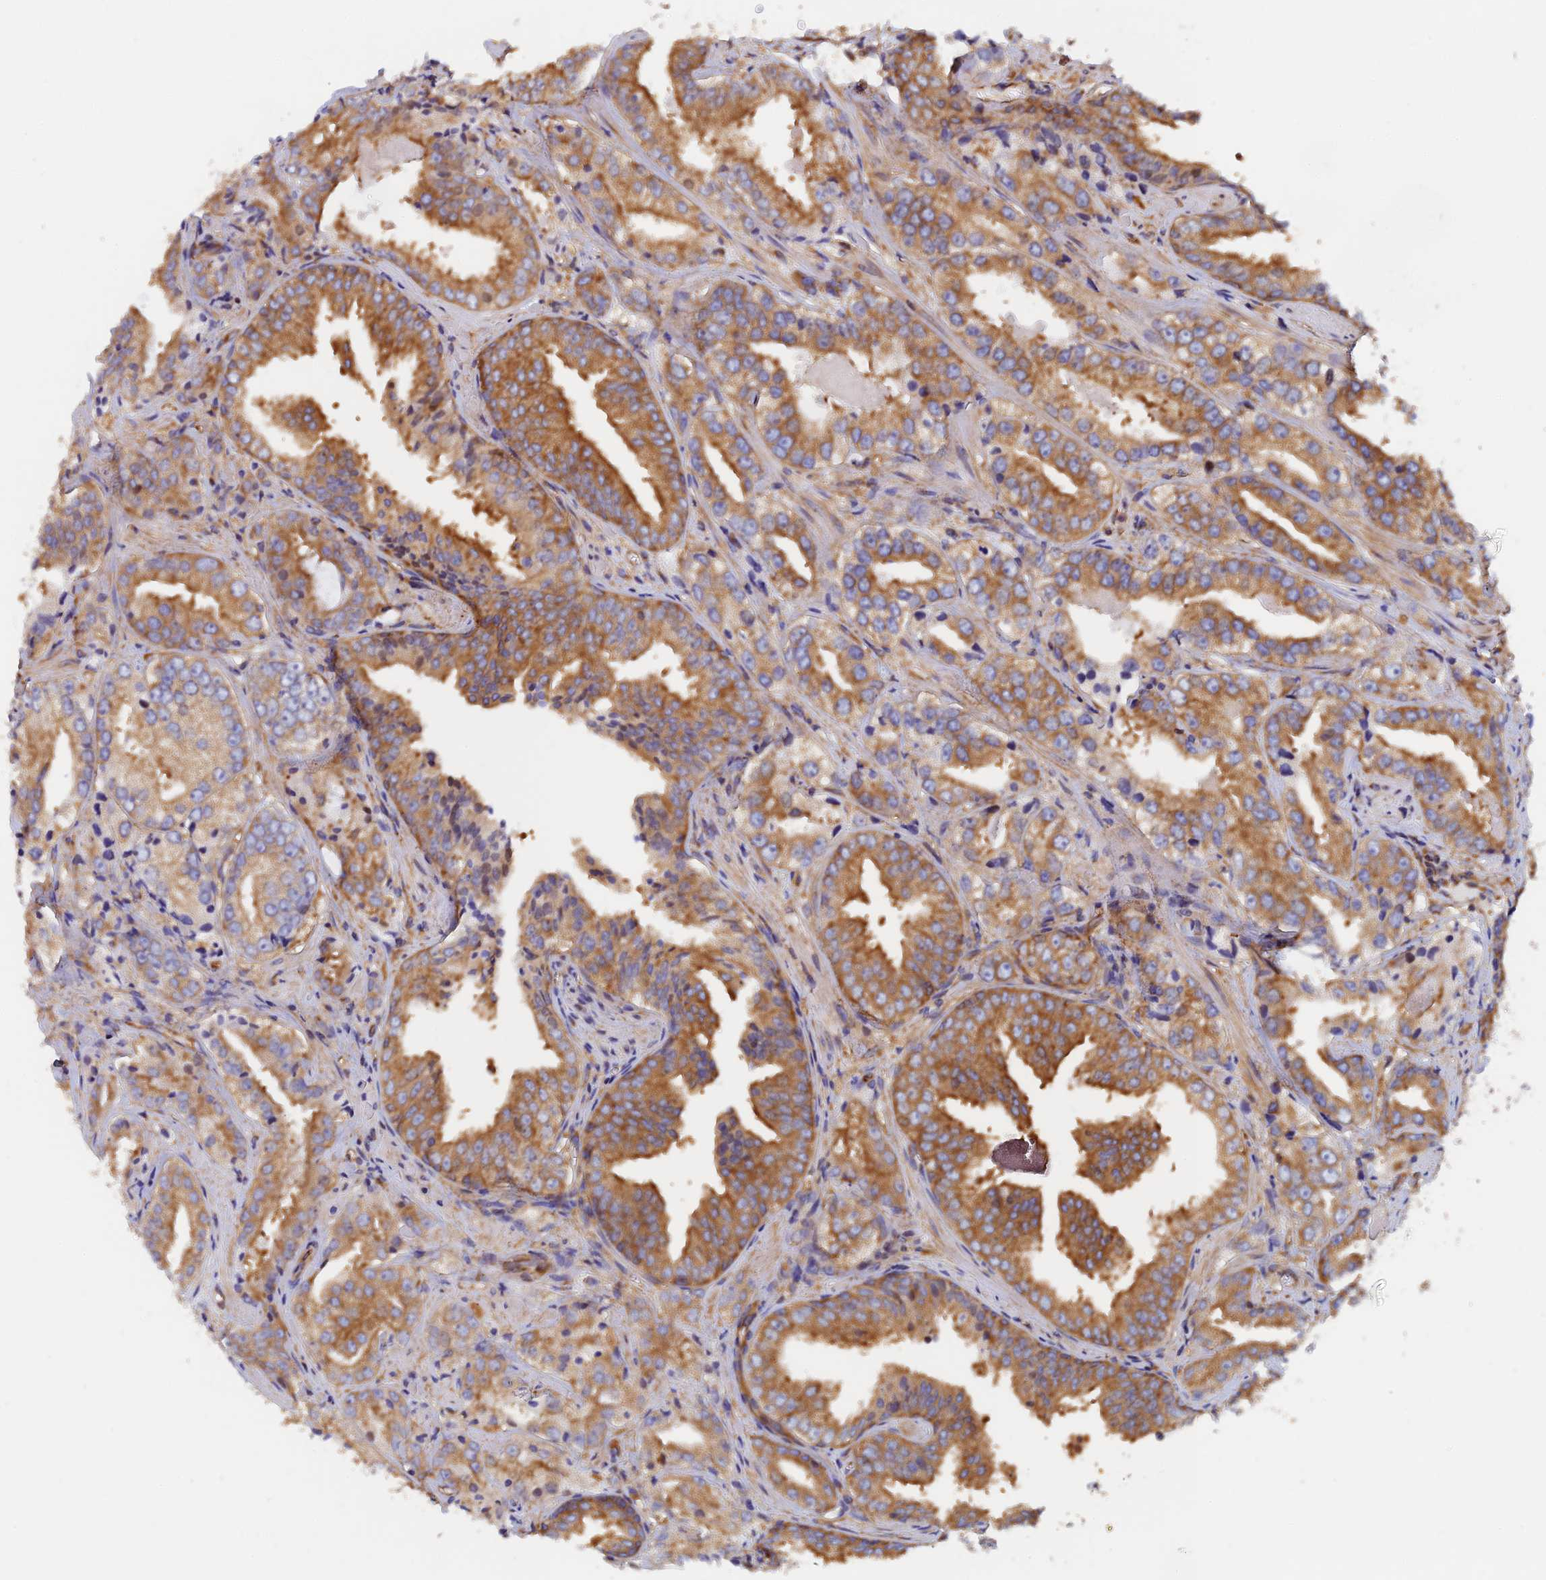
{"staining": {"intensity": "moderate", "quantity": ">75%", "location": "cytoplasmic/membranous"}, "tissue": "prostate cancer", "cell_type": "Tumor cells", "image_type": "cancer", "snomed": [{"axis": "morphology", "description": "Adenocarcinoma, Low grade"}, {"axis": "topography", "description": "Prostate"}], "caption": "Immunohistochemical staining of adenocarcinoma (low-grade) (prostate) shows moderate cytoplasmic/membranous protein positivity in approximately >75% of tumor cells.", "gene": "DCTN2", "patient": {"sex": "male", "age": 60}}